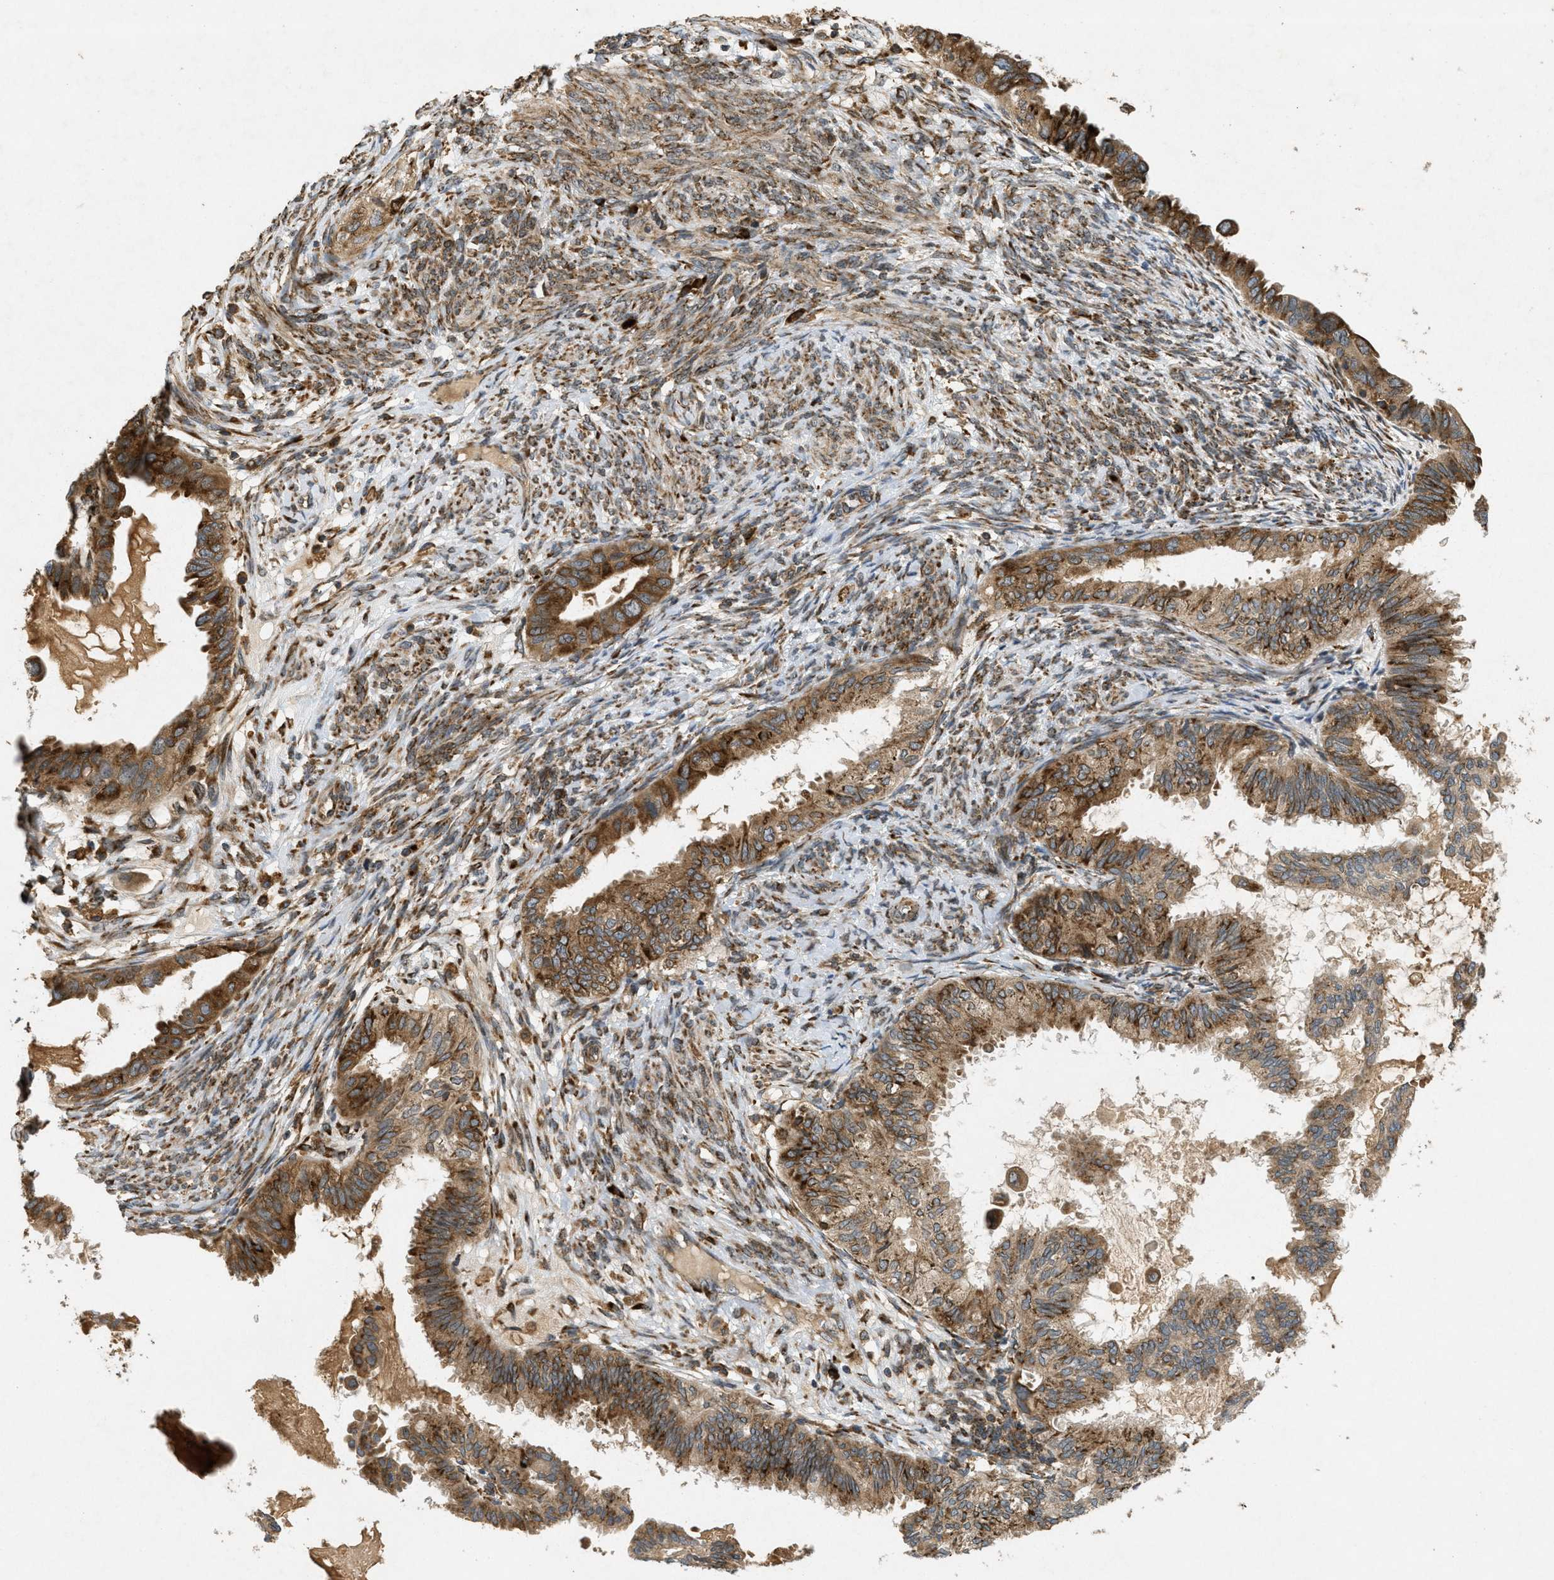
{"staining": {"intensity": "moderate", "quantity": ">75%", "location": "cytoplasmic/membranous"}, "tissue": "cervical cancer", "cell_type": "Tumor cells", "image_type": "cancer", "snomed": [{"axis": "morphology", "description": "Normal tissue, NOS"}, {"axis": "morphology", "description": "Adenocarcinoma, NOS"}, {"axis": "topography", "description": "Cervix"}, {"axis": "topography", "description": "Endometrium"}], "caption": "Cervical cancer tissue displays moderate cytoplasmic/membranous positivity in about >75% of tumor cells", "gene": "PCDH18", "patient": {"sex": "female", "age": 86}}